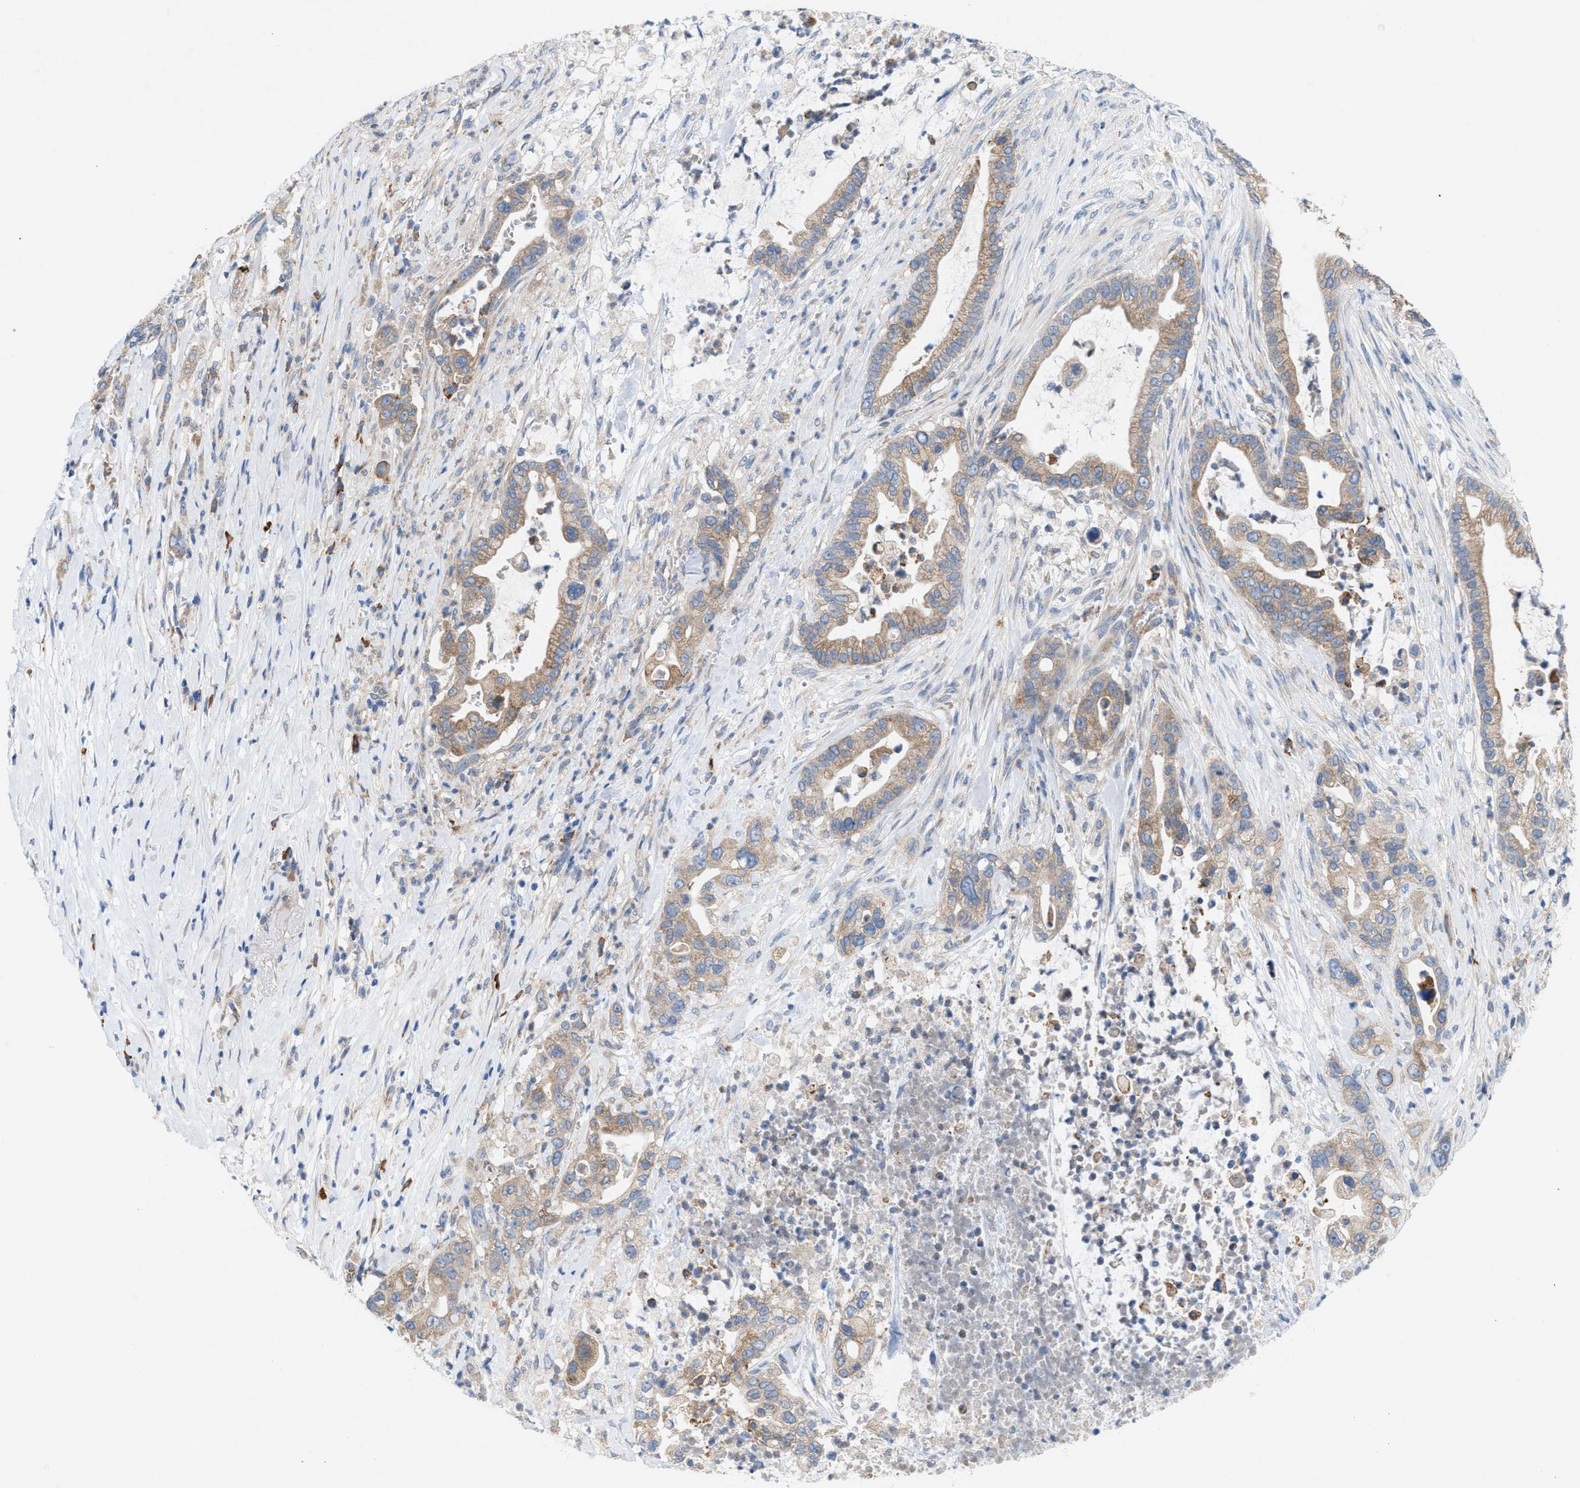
{"staining": {"intensity": "moderate", "quantity": ">75%", "location": "cytoplasmic/membranous"}, "tissue": "pancreatic cancer", "cell_type": "Tumor cells", "image_type": "cancer", "snomed": [{"axis": "morphology", "description": "Adenocarcinoma, NOS"}, {"axis": "topography", "description": "Pancreas"}], "caption": "A high-resolution photomicrograph shows immunohistochemistry (IHC) staining of pancreatic adenocarcinoma, which shows moderate cytoplasmic/membranous staining in approximately >75% of tumor cells. (DAB IHC with brightfield microscopy, high magnification).", "gene": "DYNC2I1", "patient": {"sex": "male", "age": 69}}